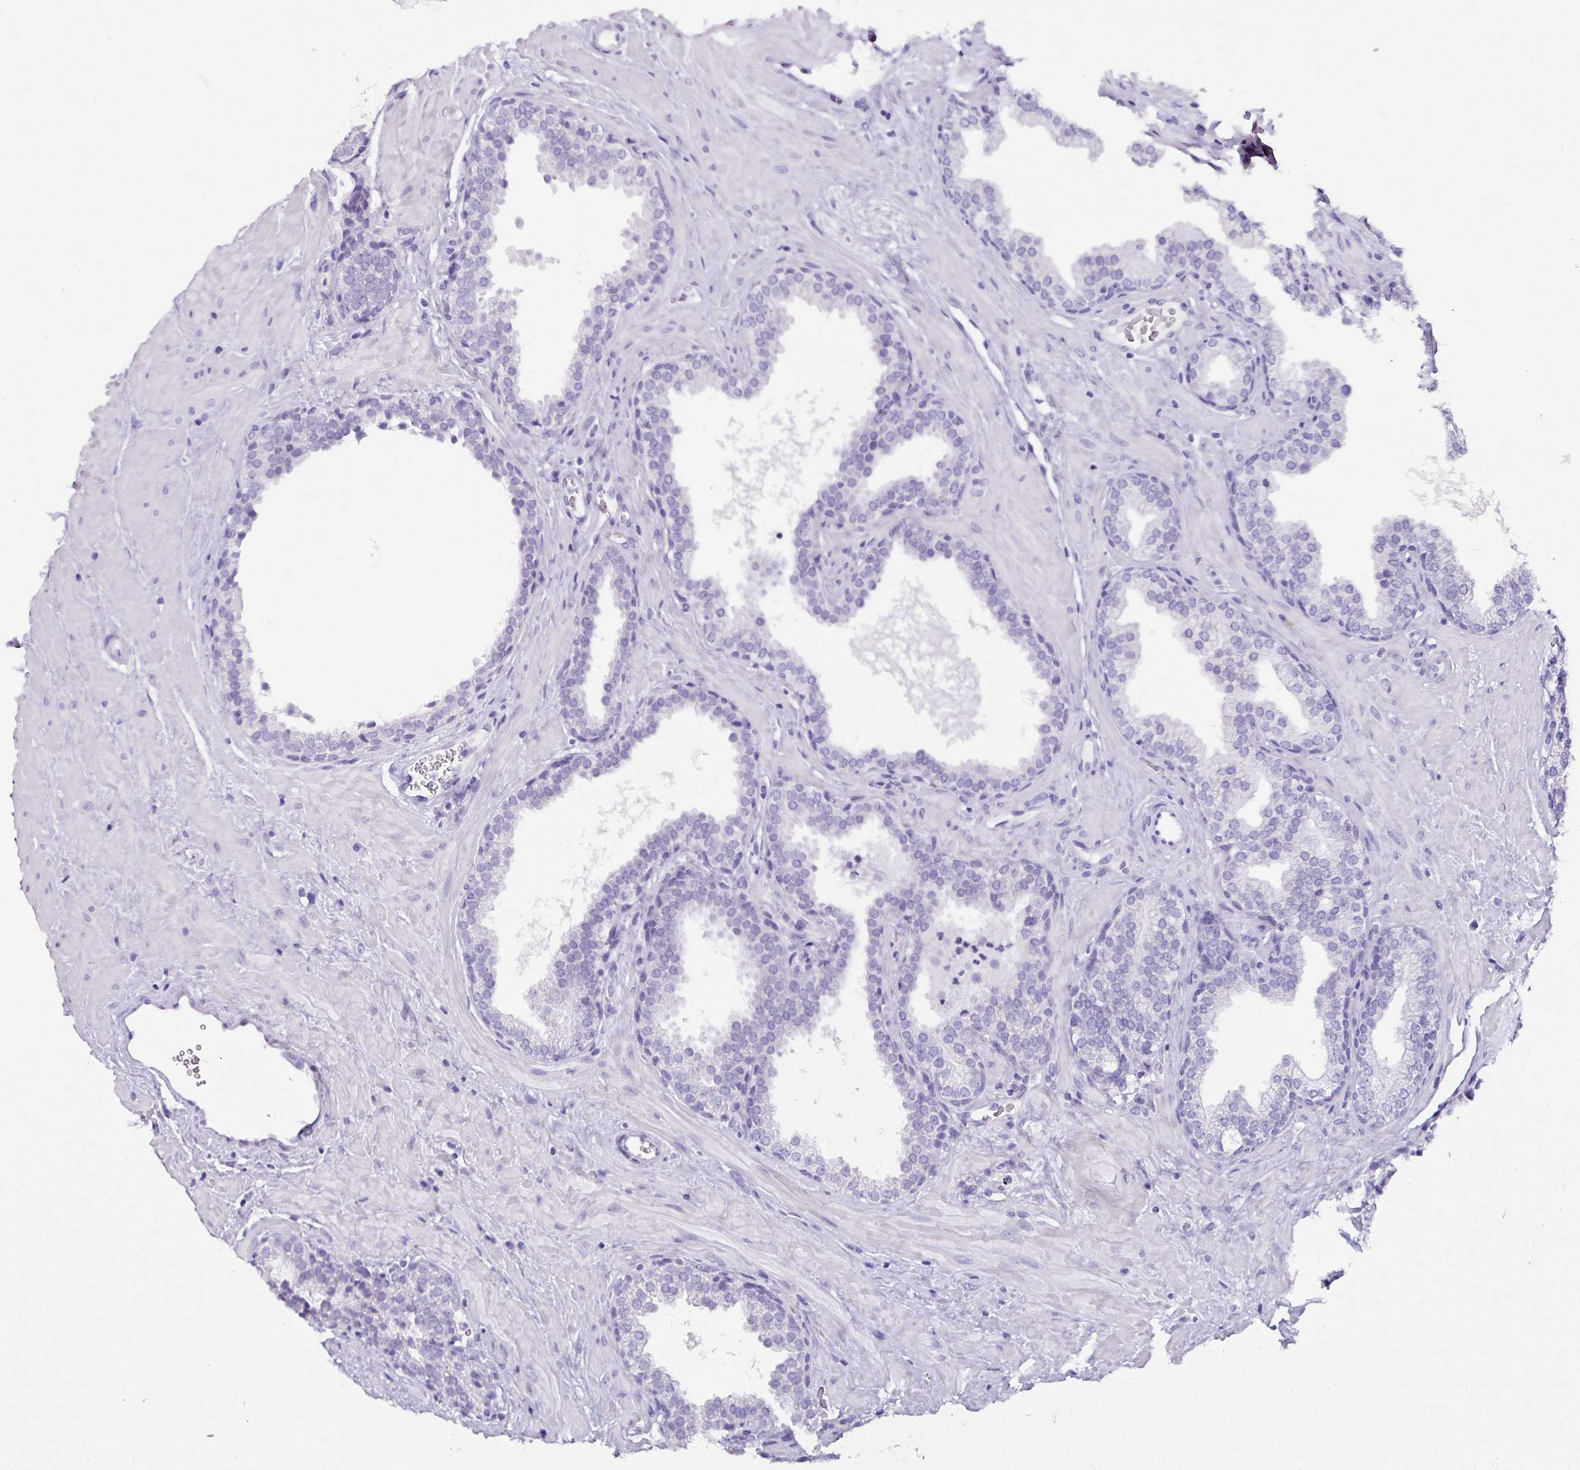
{"staining": {"intensity": "negative", "quantity": "none", "location": "none"}, "tissue": "prostate", "cell_type": "Glandular cells", "image_type": "normal", "snomed": [{"axis": "morphology", "description": "Normal tissue, NOS"}, {"axis": "topography", "description": "Prostate"}], "caption": "Histopathology image shows no protein expression in glandular cells of unremarkable prostate. The staining was performed using DAB to visualize the protein expression in brown, while the nuclei were stained in blue with hematoxylin (Magnification: 20x).", "gene": "NAPSA", "patient": {"sex": "male", "age": 51}}